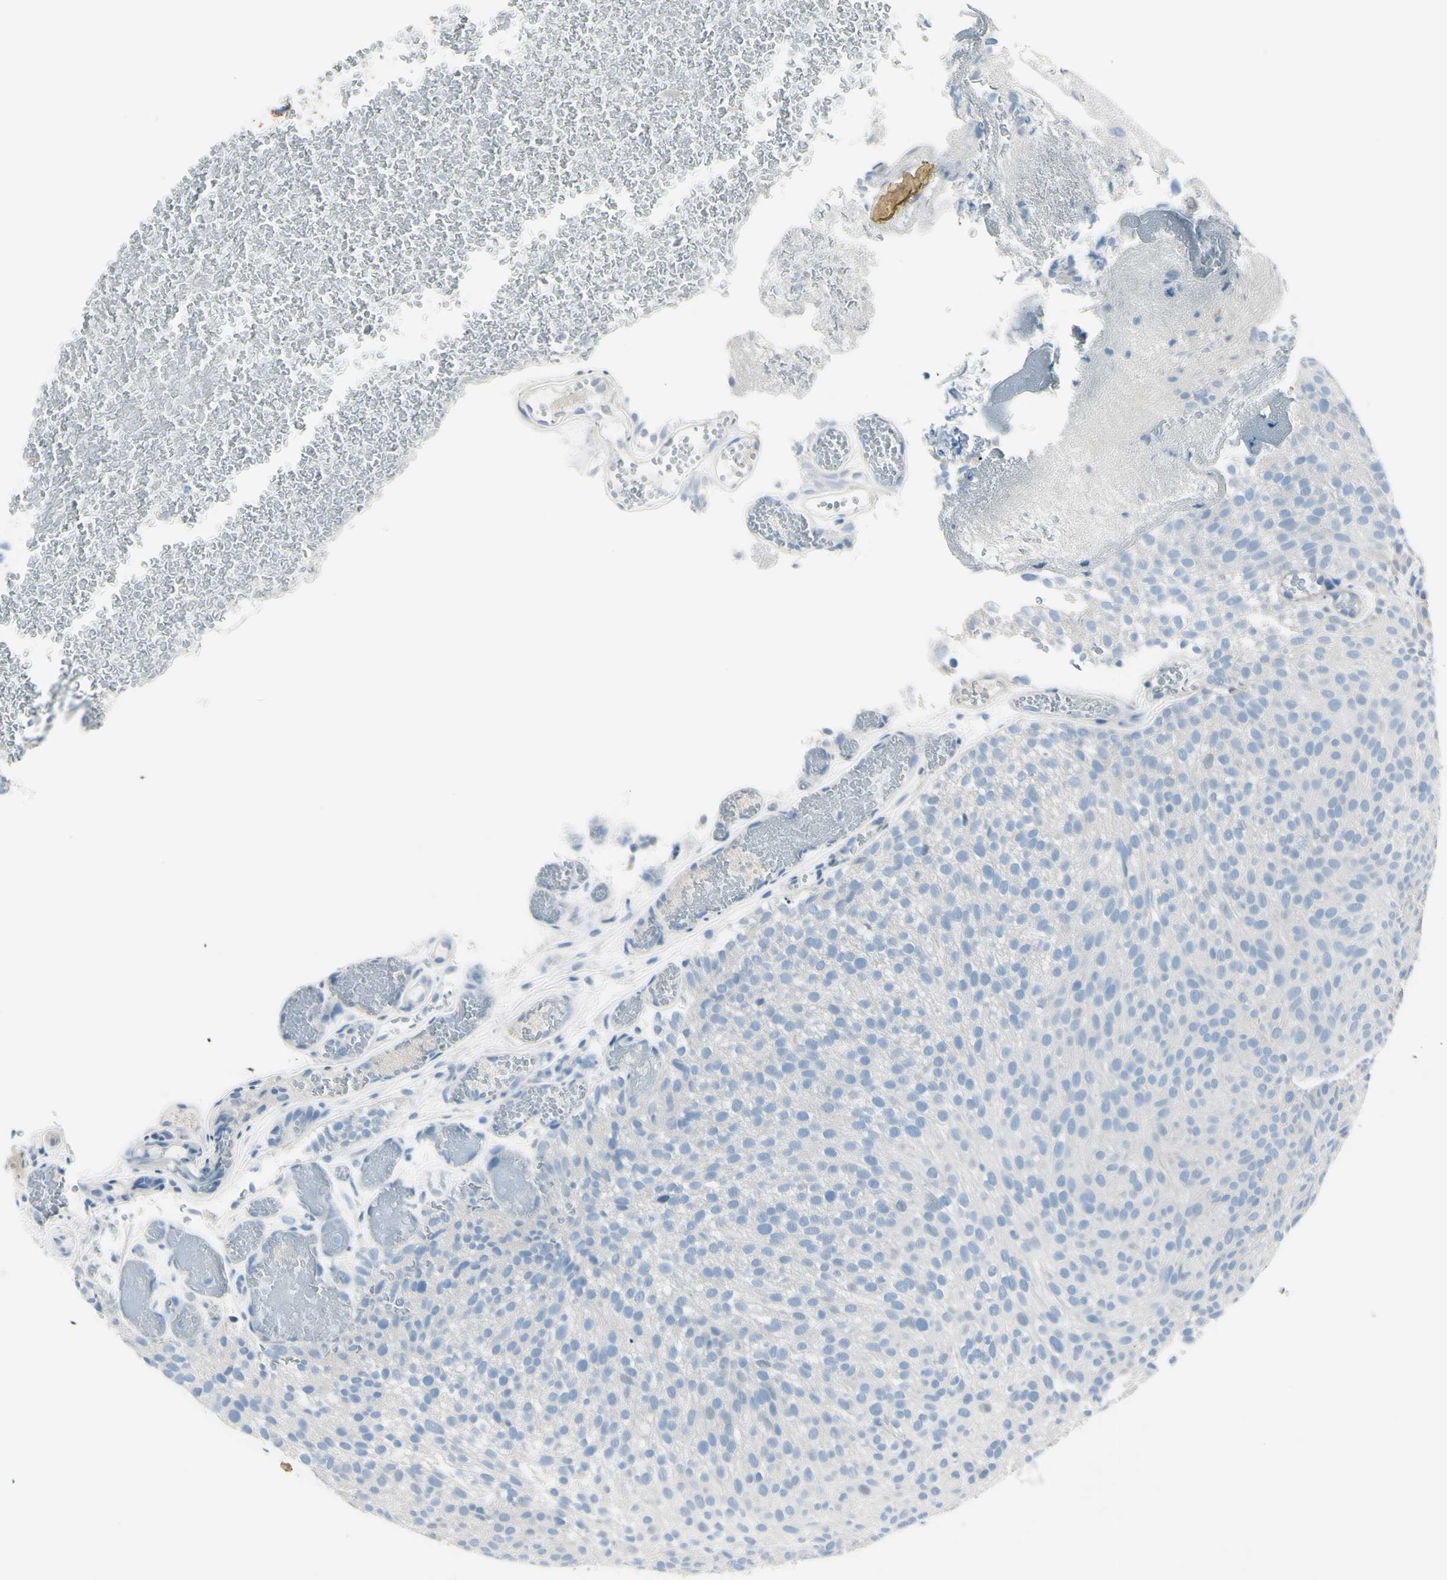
{"staining": {"intensity": "negative", "quantity": "none", "location": "none"}, "tissue": "urothelial cancer", "cell_type": "Tumor cells", "image_type": "cancer", "snomed": [{"axis": "morphology", "description": "Urothelial carcinoma, Low grade"}, {"axis": "topography", "description": "Urinary bladder"}], "caption": "IHC micrograph of human urothelial cancer stained for a protein (brown), which displays no positivity in tumor cells.", "gene": "DLG4", "patient": {"sex": "male", "age": 78}}